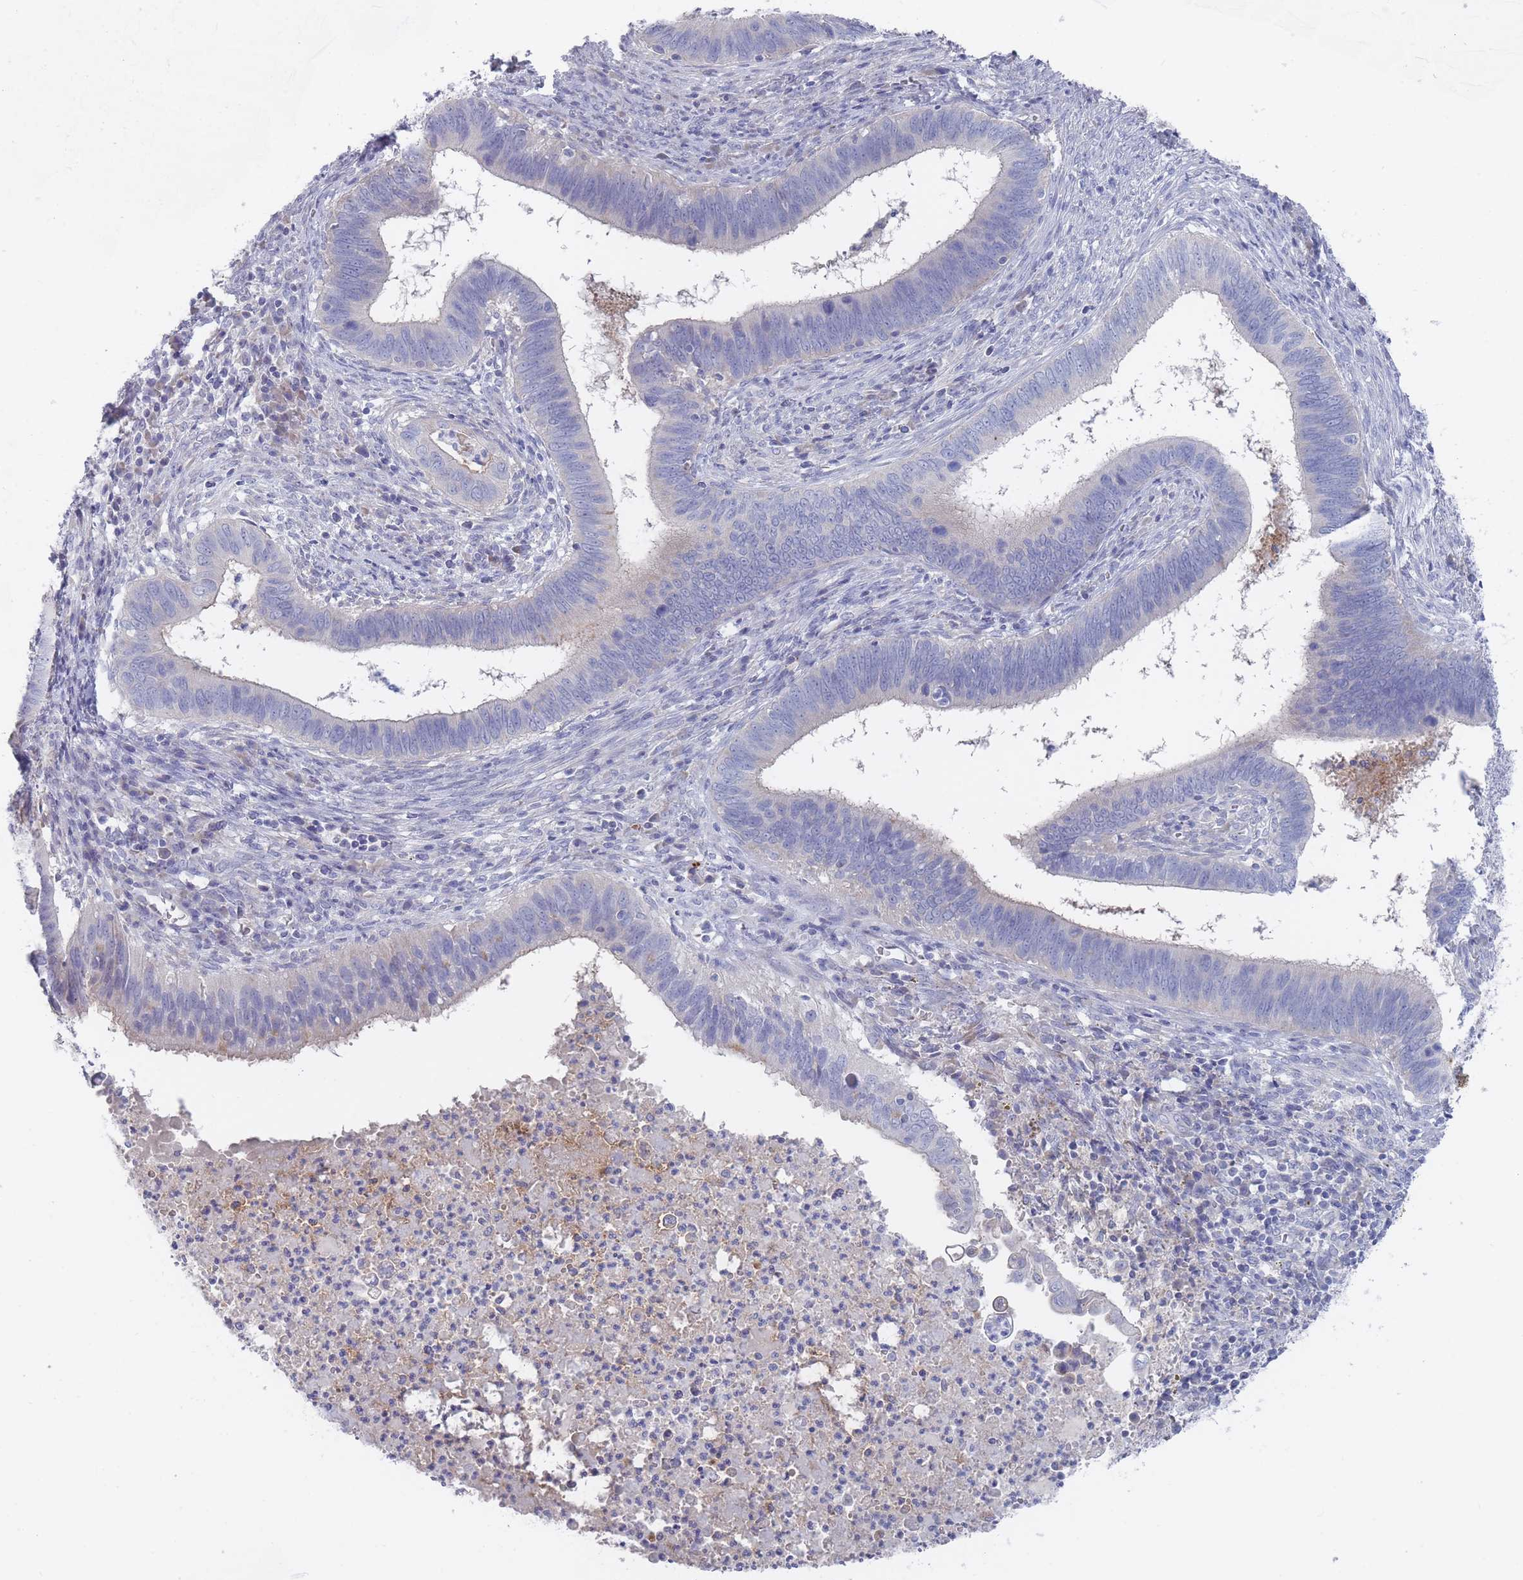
{"staining": {"intensity": "negative", "quantity": "none", "location": "none"}, "tissue": "cervical cancer", "cell_type": "Tumor cells", "image_type": "cancer", "snomed": [{"axis": "morphology", "description": "Adenocarcinoma, NOS"}, {"axis": "topography", "description": "Cervix"}], "caption": "IHC micrograph of human cervical adenocarcinoma stained for a protein (brown), which exhibits no expression in tumor cells.", "gene": "PIGU", "patient": {"sex": "female", "age": 42}}